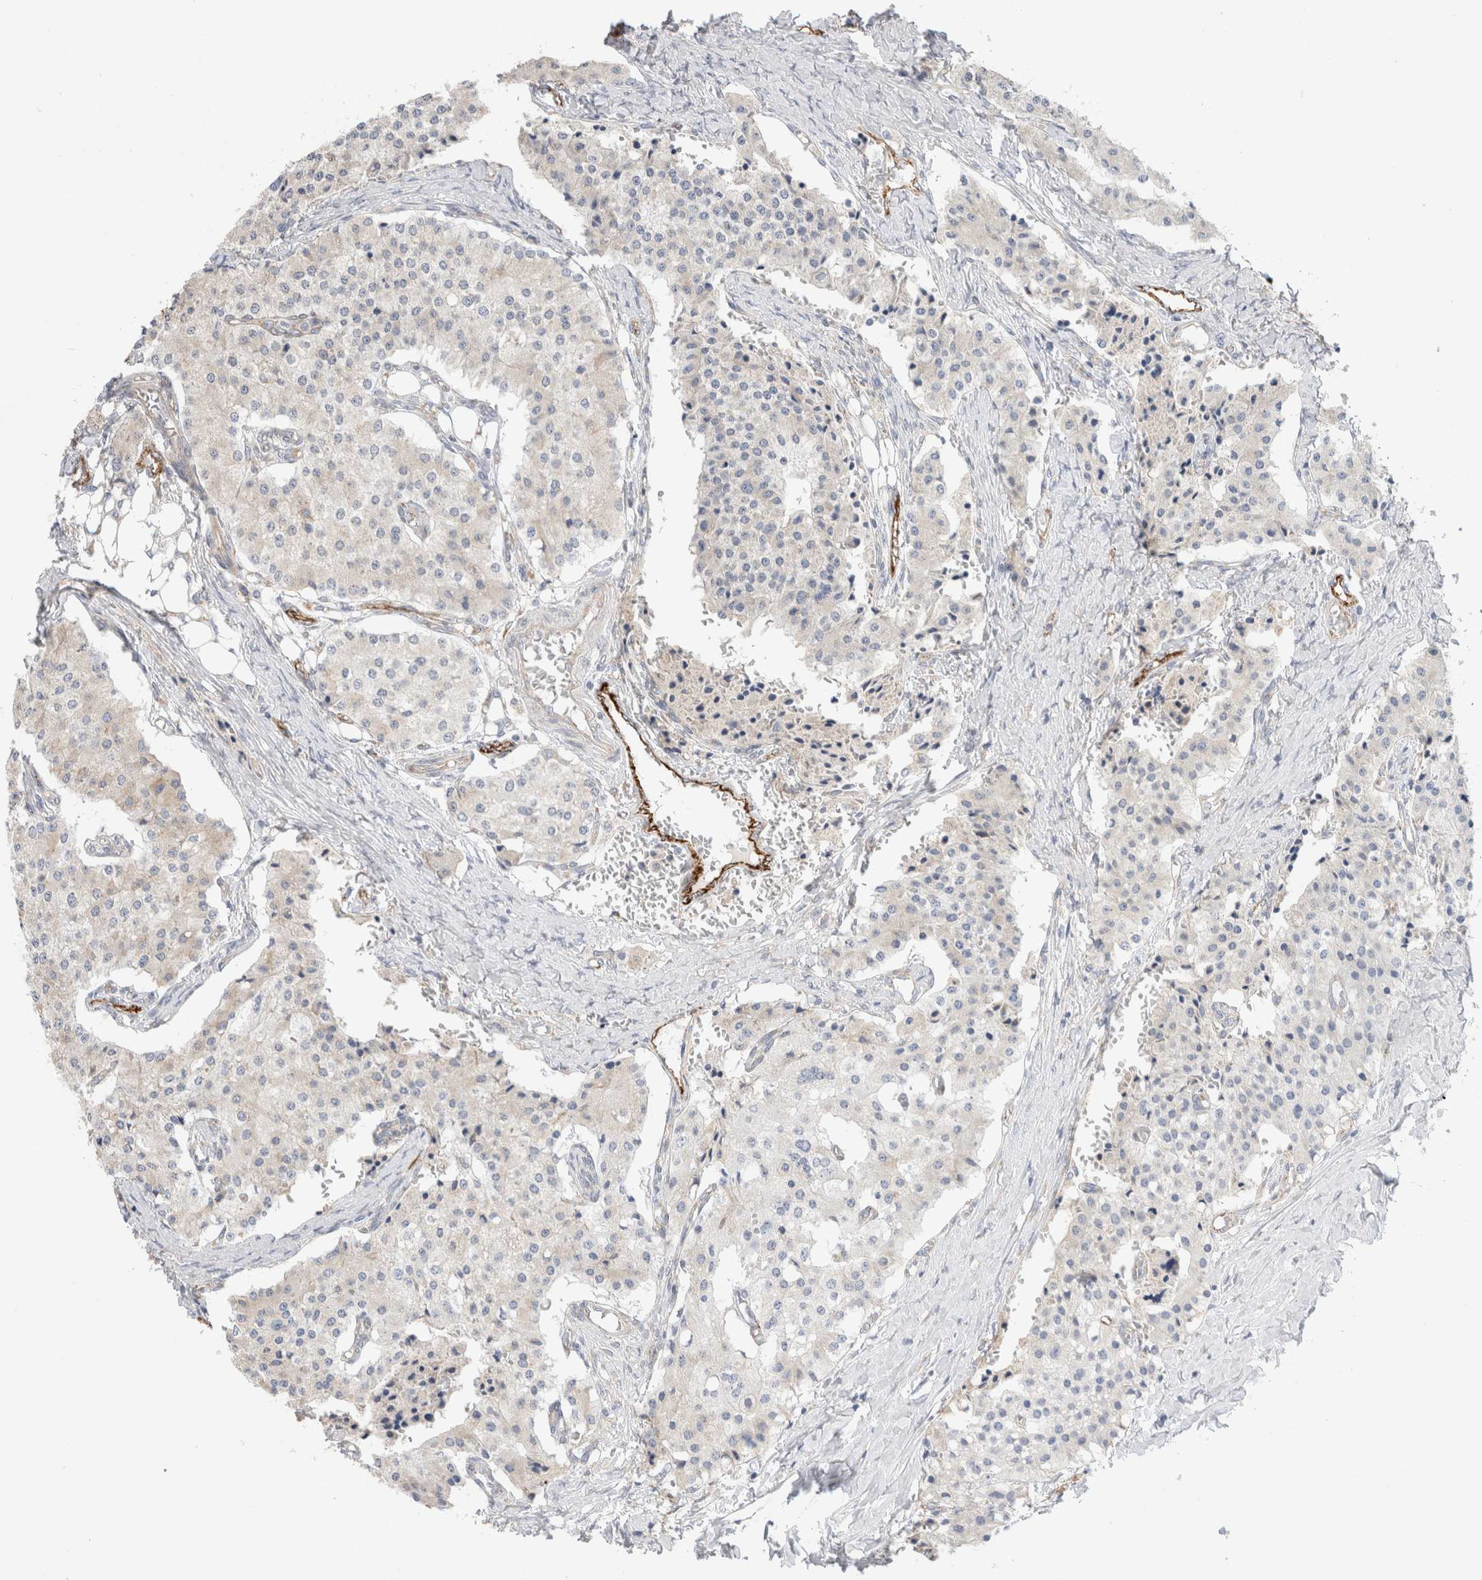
{"staining": {"intensity": "negative", "quantity": "none", "location": "none"}, "tissue": "carcinoid", "cell_type": "Tumor cells", "image_type": "cancer", "snomed": [{"axis": "morphology", "description": "Carcinoid, malignant, NOS"}, {"axis": "topography", "description": "Colon"}], "caption": "An image of carcinoid stained for a protein demonstrates no brown staining in tumor cells.", "gene": "CNPY4", "patient": {"sex": "female", "age": 52}}